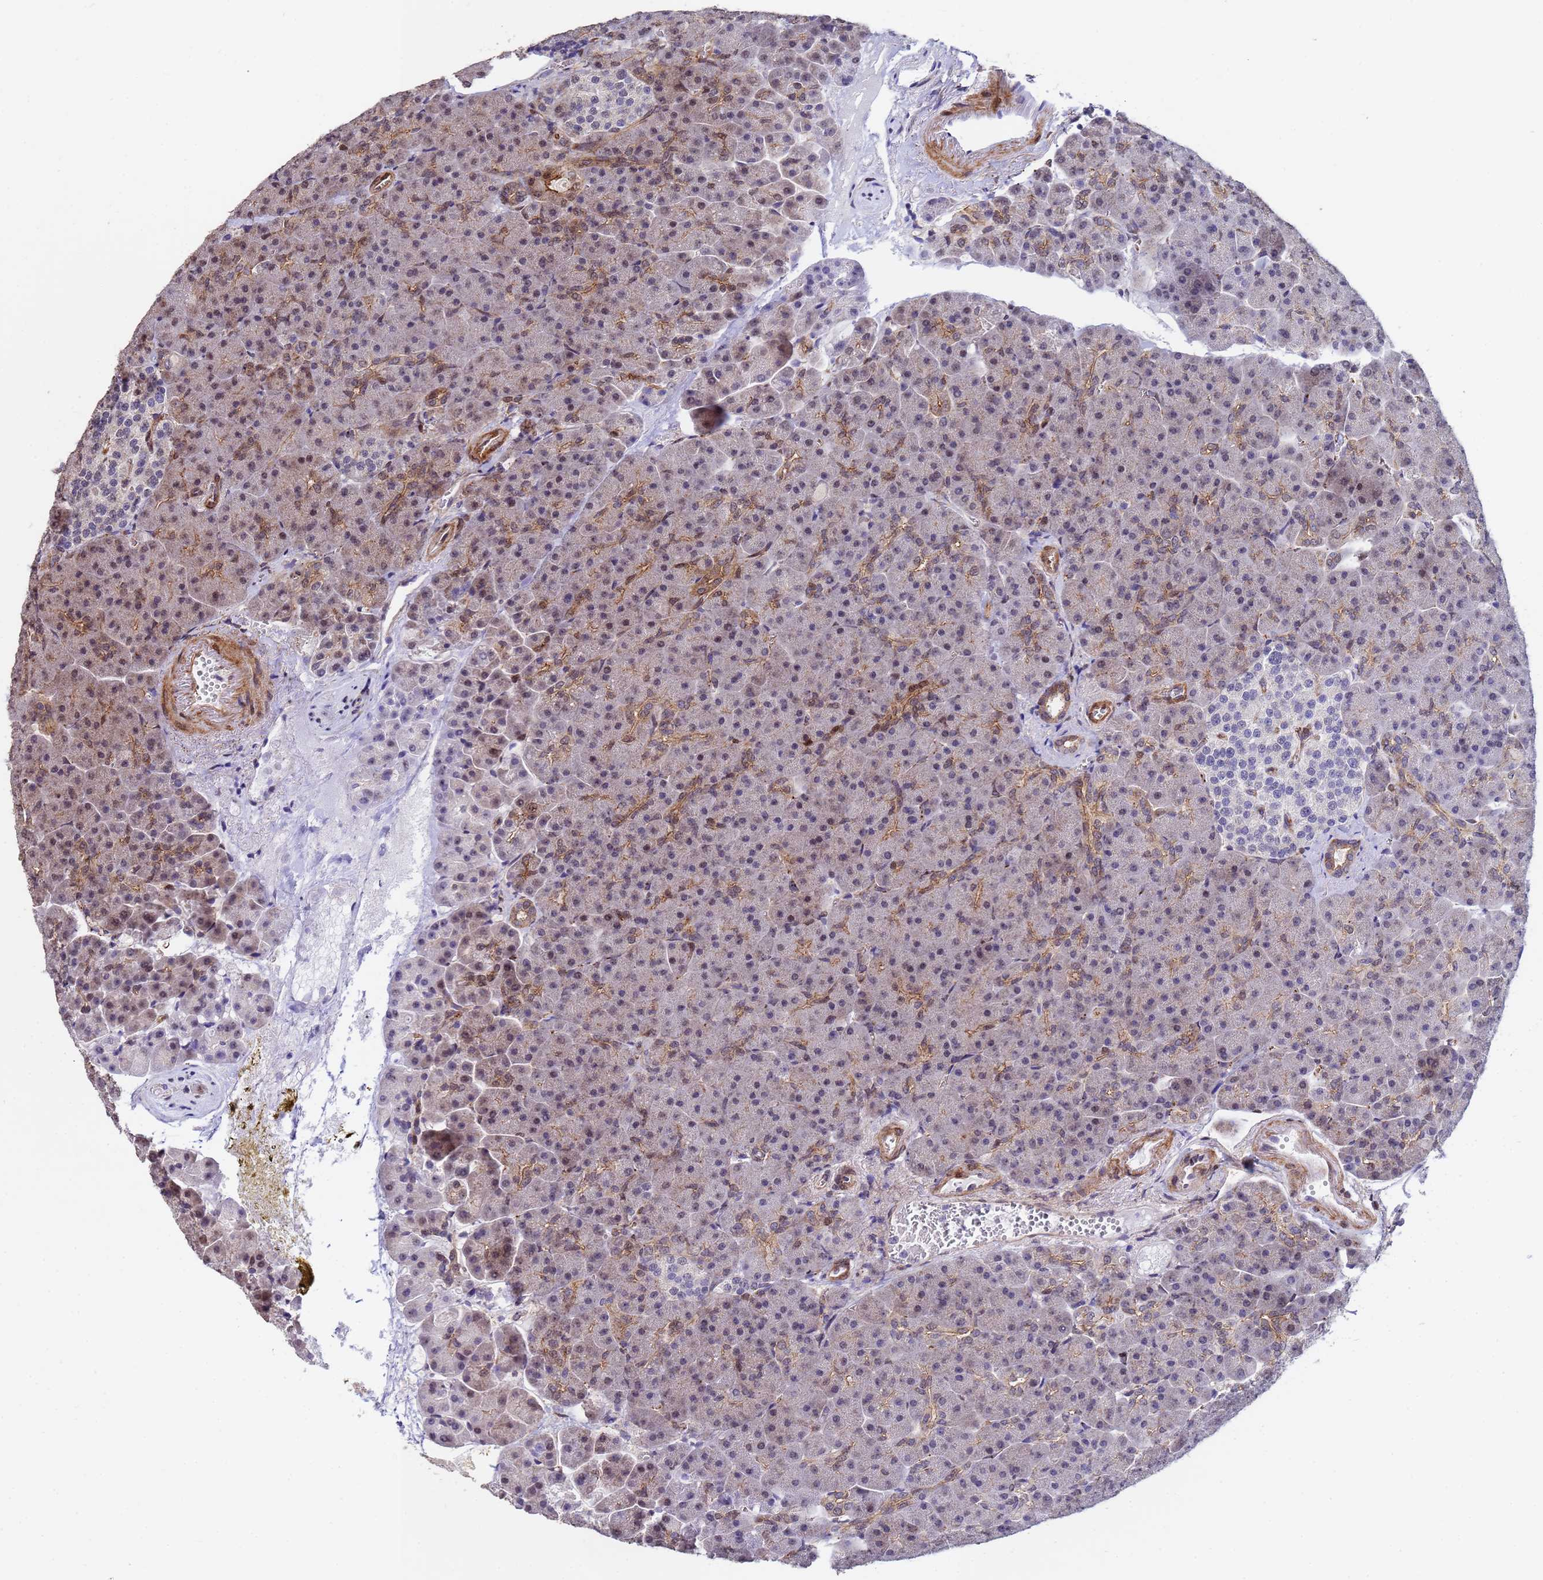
{"staining": {"intensity": "moderate", "quantity": "25%-75%", "location": "cytoplasmic/membranous,nuclear"}, "tissue": "pancreas", "cell_type": "Exocrine glandular cells", "image_type": "normal", "snomed": [{"axis": "morphology", "description": "Normal tissue, NOS"}, {"axis": "topography", "description": "Pancreas"}], "caption": "The image reveals staining of unremarkable pancreas, revealing moderate cytoplasmic/membranous,nuclear protein staining (brown color) within exocrine glandular cells. (brown staining indicates protein expression, while blue staining denotes nuclei).", "gene": "TRIP6", "patient": {"sex": "female", "age": 74}}